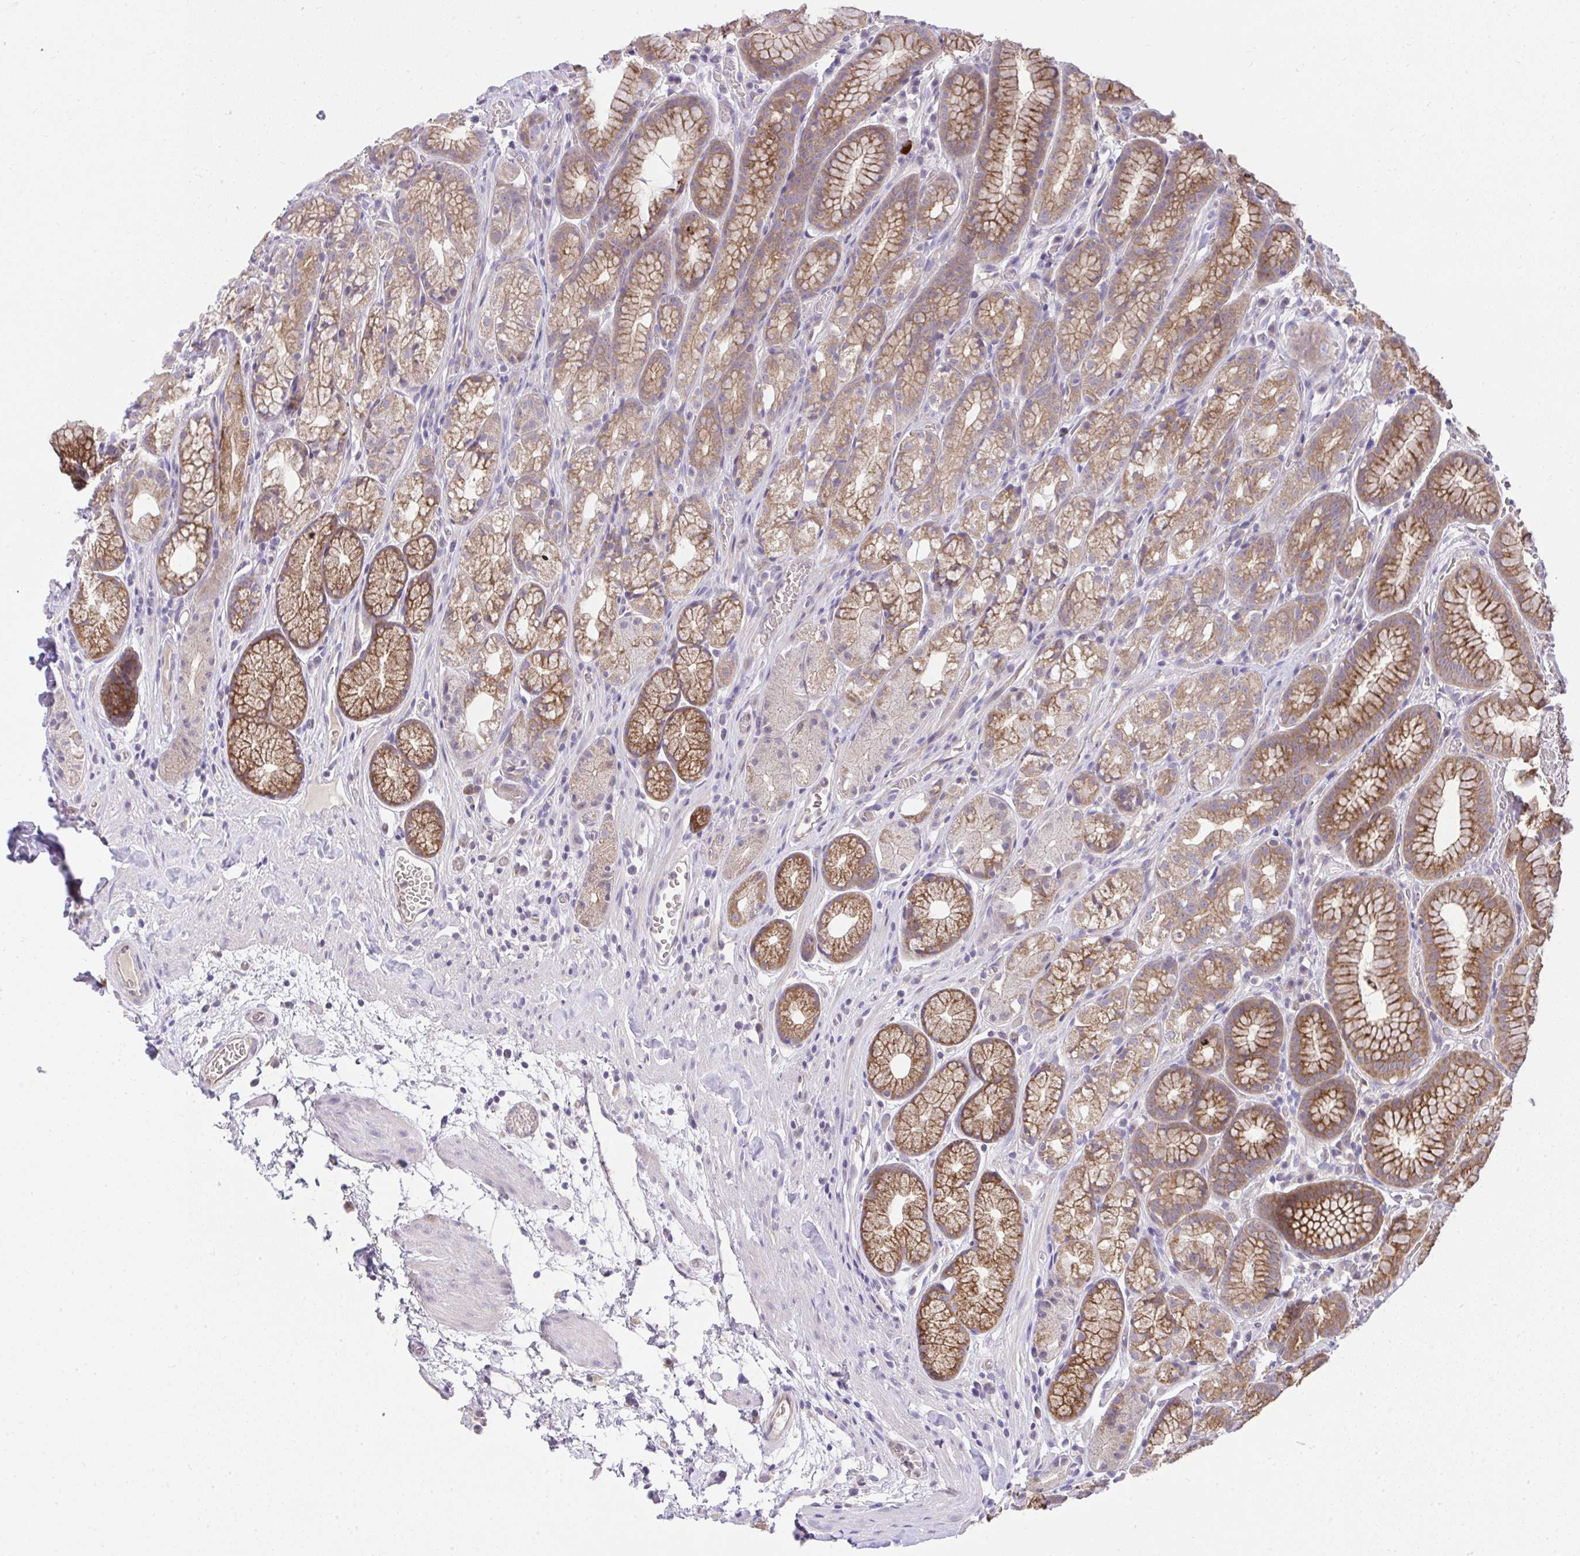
{"staining": {"intensity": "moderate", "quantity": ">75%", "location": "cytoplasmic/membranous"}, "tissue": "stomach", "cell_type": "Glandular cells", "image_type": "normal", "snomed": [{"axis": "morphology", "description": "Normal tissue, NOS"}, {"axis": "topography", "description": "Smooth muscle"}, {"axis": "topography", "description": "Stomach"}], "caption": "Moderate cytoplasmic/membranous staining for a protein is present in approximately >75% of glandular cells of benign stomach using IHC.", "gene": "CHIA", "patient": {"sex": "male", "age": 70}}